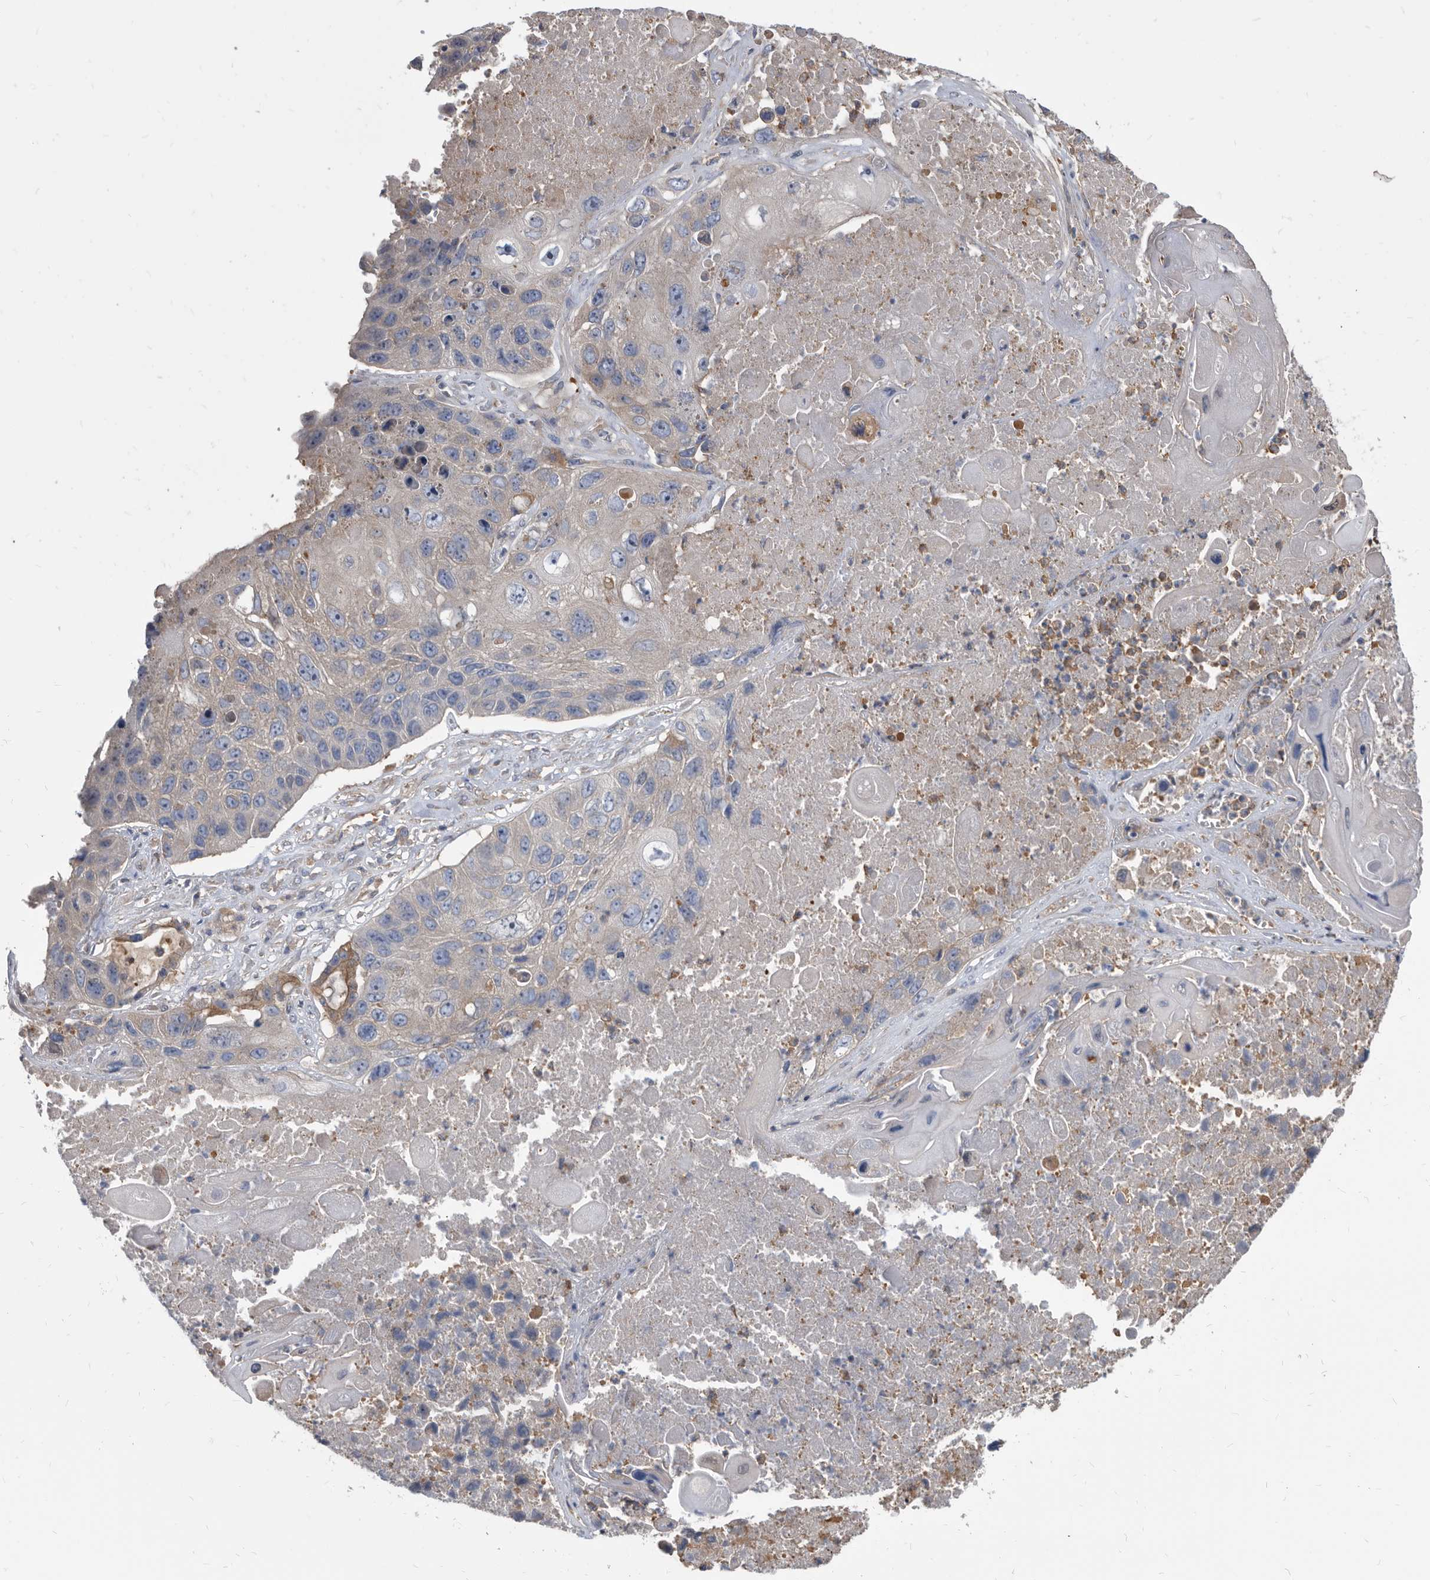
{"staining": {"intensity": "negative", "quantity": "none", "location": "none"}, "tissue": "lung cancer", "cell_type": "Tumor cells", "image_type": "cancer", "snomed": [{"axis": "morphology", "description": "Squamous cell carcinoma, NOS"}, {"axis": "topography", "description": "Lung"}], "caption": "The histopathology image reveals no staining of tumor cells in lung cancer (squamous cell carcinoma).", "gene": "APEH", "patient": {"sex": "male", "age": 61}}